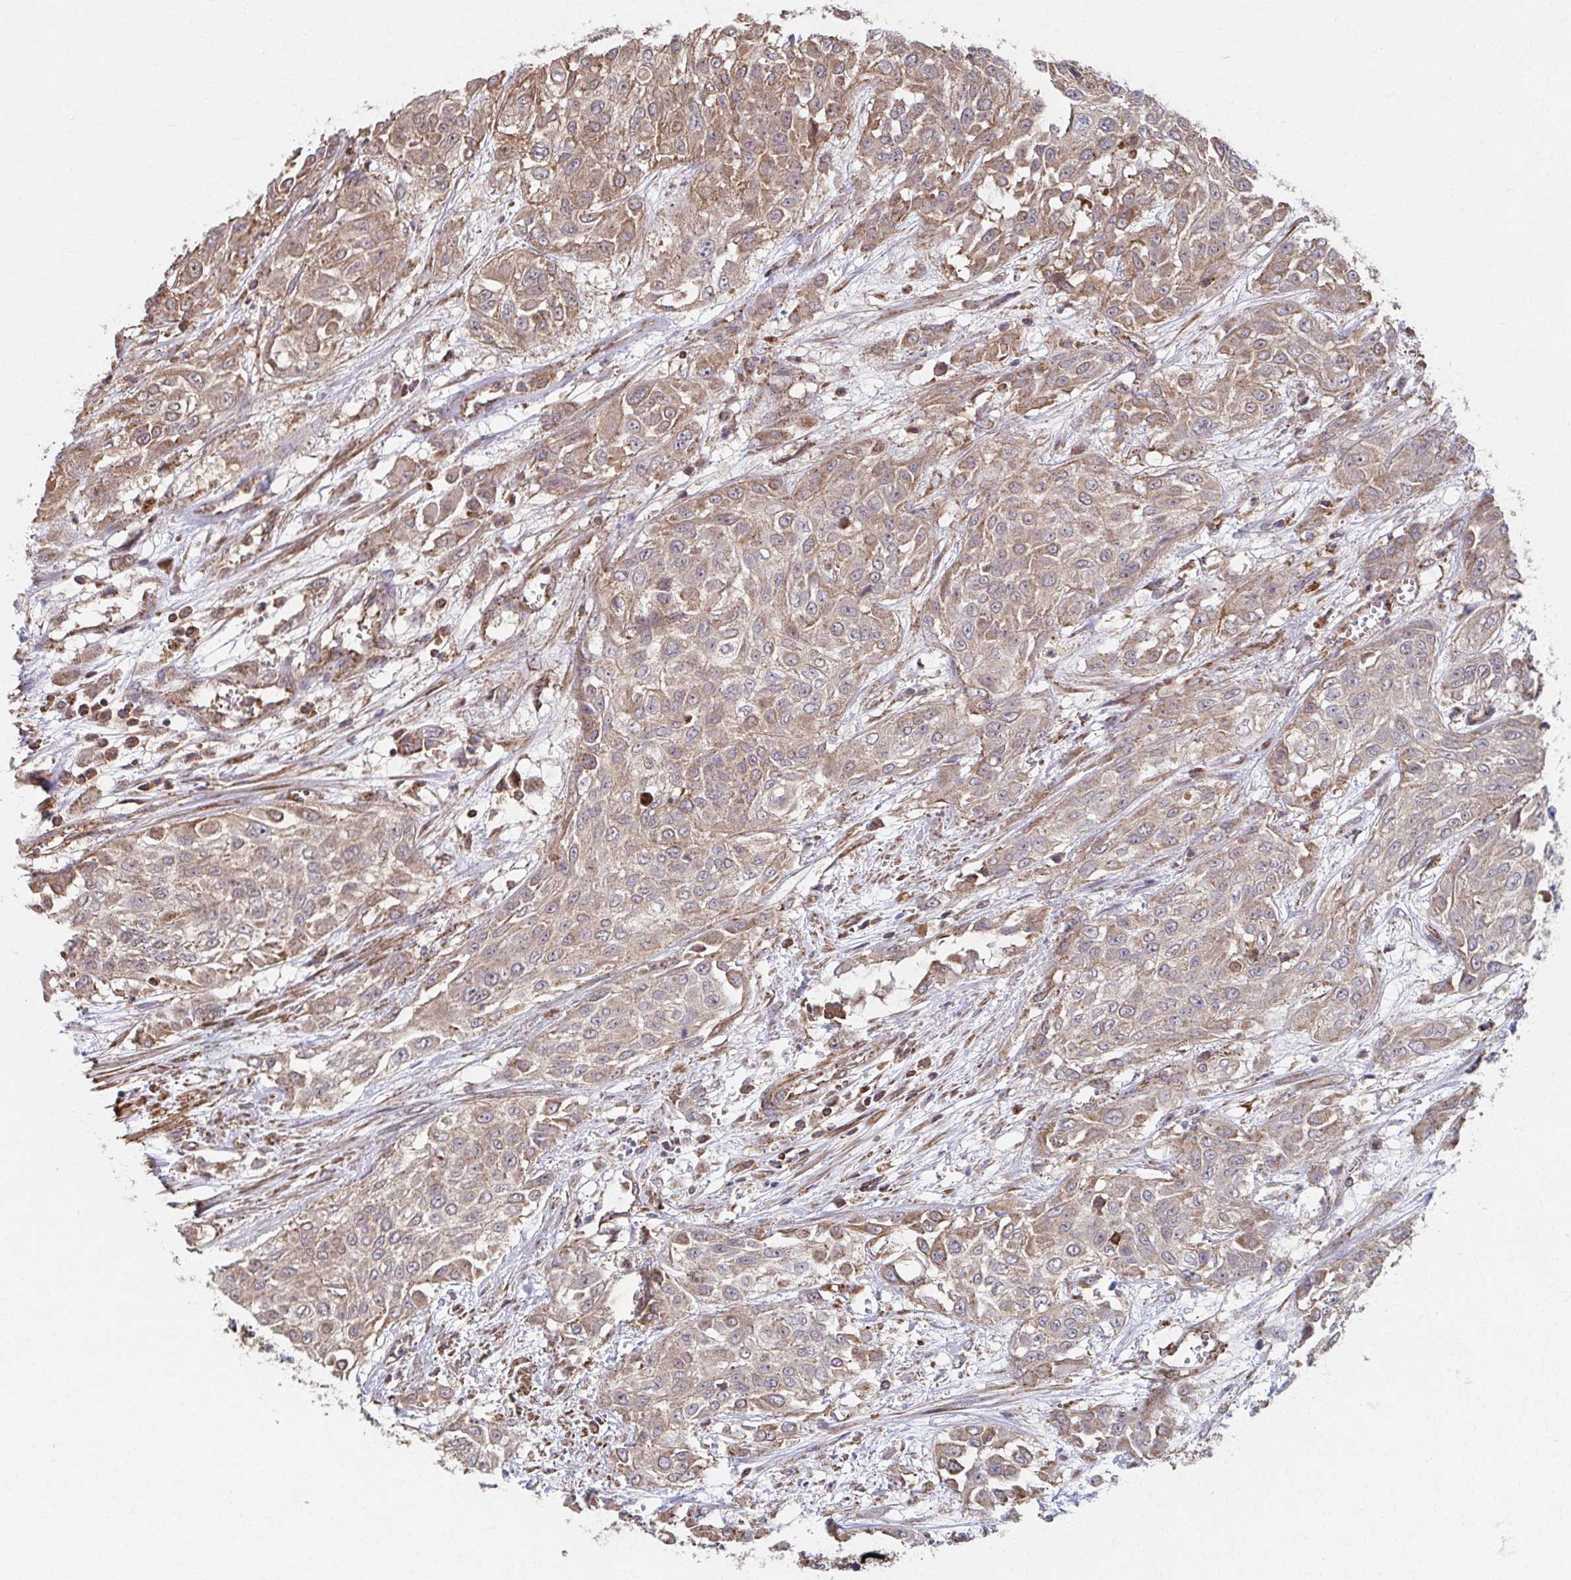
{"staining": {"intensity": "moderate", "quantity": ">75%", "location": "cytoplasmic/membranous"}, "tissue": "urothelial cancer", "cell_type": "Tumor cells", "image_type": "cancer", "snomed": [{"axis": "morphology", "description": "Urothelial carcinoma, High grade"}, {"axis": "topography", "description": "Urinary bladder"}], "caption": "Moderate cytoplasmic/membranous positivity is identified in about >75% of tumor cells in high-grade urothelial carcinoma.", "gene": "KLHL34", "patient": {"sex": "male", "age": 57}}